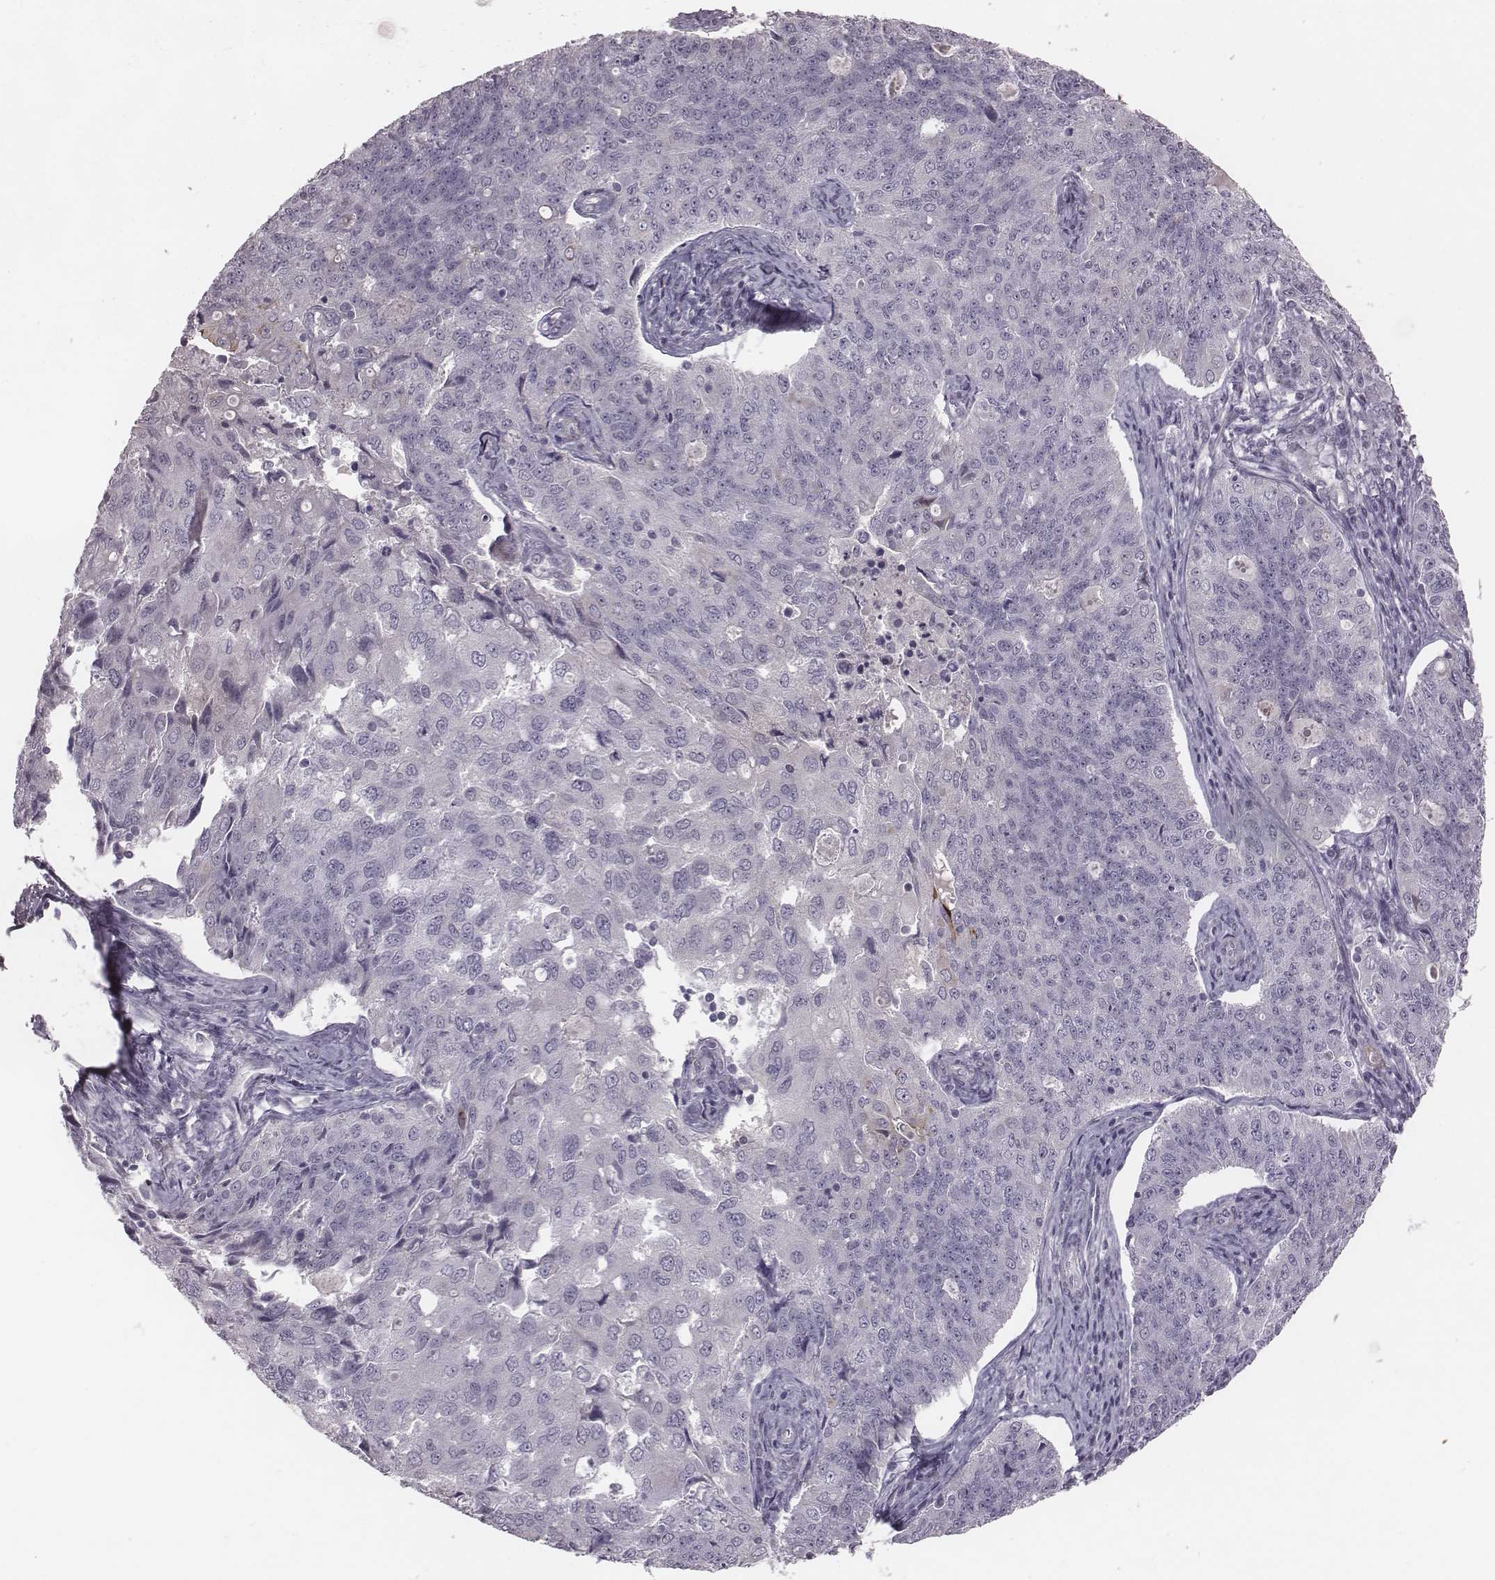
{"staining": {"intensity": "negative", "quantity": "none", "location": "none"}, "tissue": "endometrial cancer", "cell_type": "Tumor cells", "image_type": "cancer", "snomed": [{"axis": "morphology", "description": "Adenocarcinoma, NOS"}, {"axis": "topography", "description": "Endometrium"}], "caption": "IHC photomicrograph of endometrial cancer (adenocarcinoma) stained for a protein (brown), which demonstrates no positivity in tumor cells.", "gene": "PDE8B", "patient": {"sex": "female", "age": 43}}